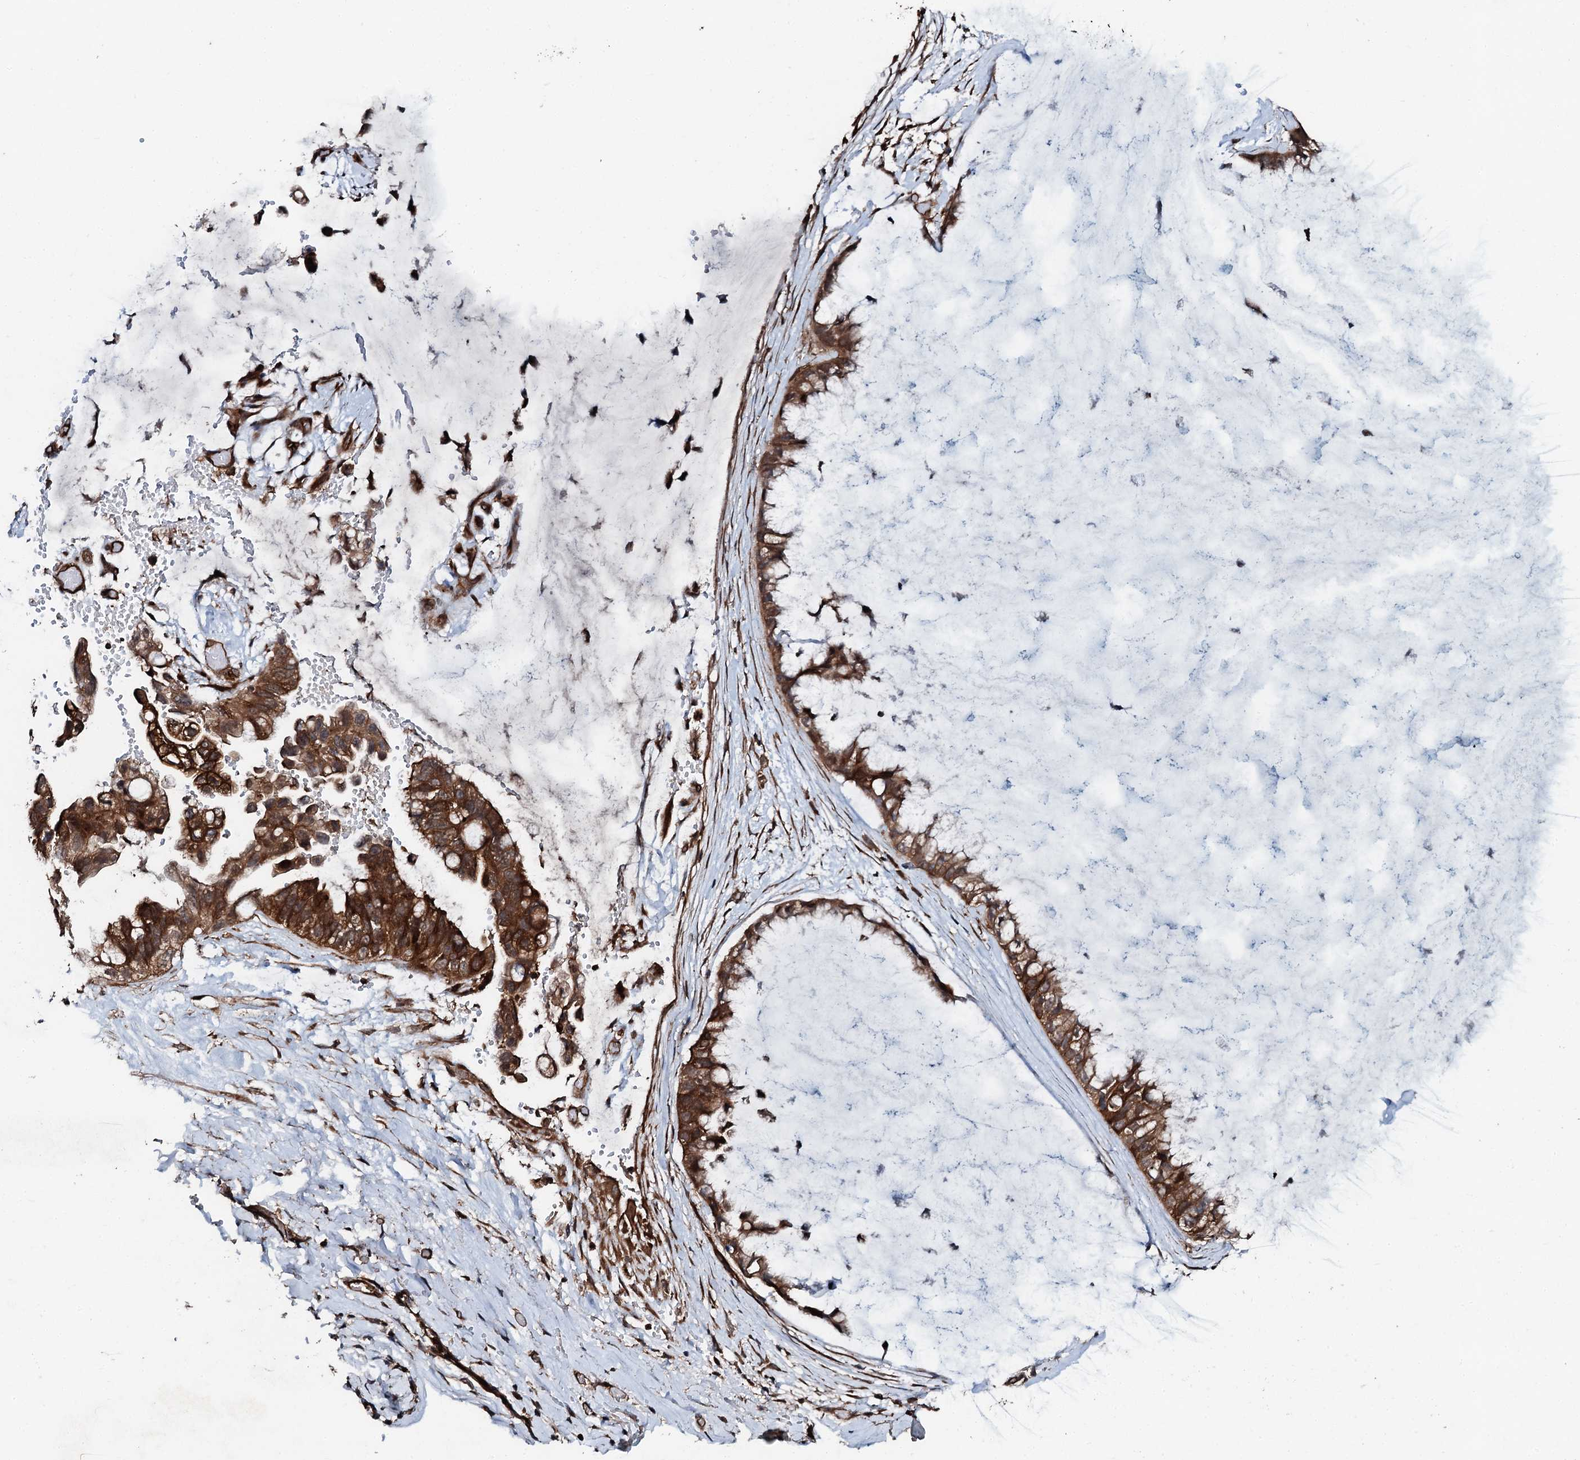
{"staining": {"intensity": "strong", "quantity": ">75%", "location": "cytoplasmic/membranous"}, "tissue": "ovarian cancer", "cell_type": "Tumor cells", "image_type": "cancer", "snomed": [{"axis": "morphology", "description": "Cystadenocarcinoma, mucinous, NOS"}, {"axis": "topography", "description": "Ovary"}], "caption": "Tumor cells show high levels of strong cytoplasmic/membranous expression in about >75% of cells in human ovarian mucinous cystadenocarcinoma. Using DAB (3,3'-diaminobenzidine) (brown) and hematoxylin (blue) stains, captured at high magnification using brightfield microscopy.", "gene": "FLYWCH1", "patient": {"sex": "female", "age": 39}}